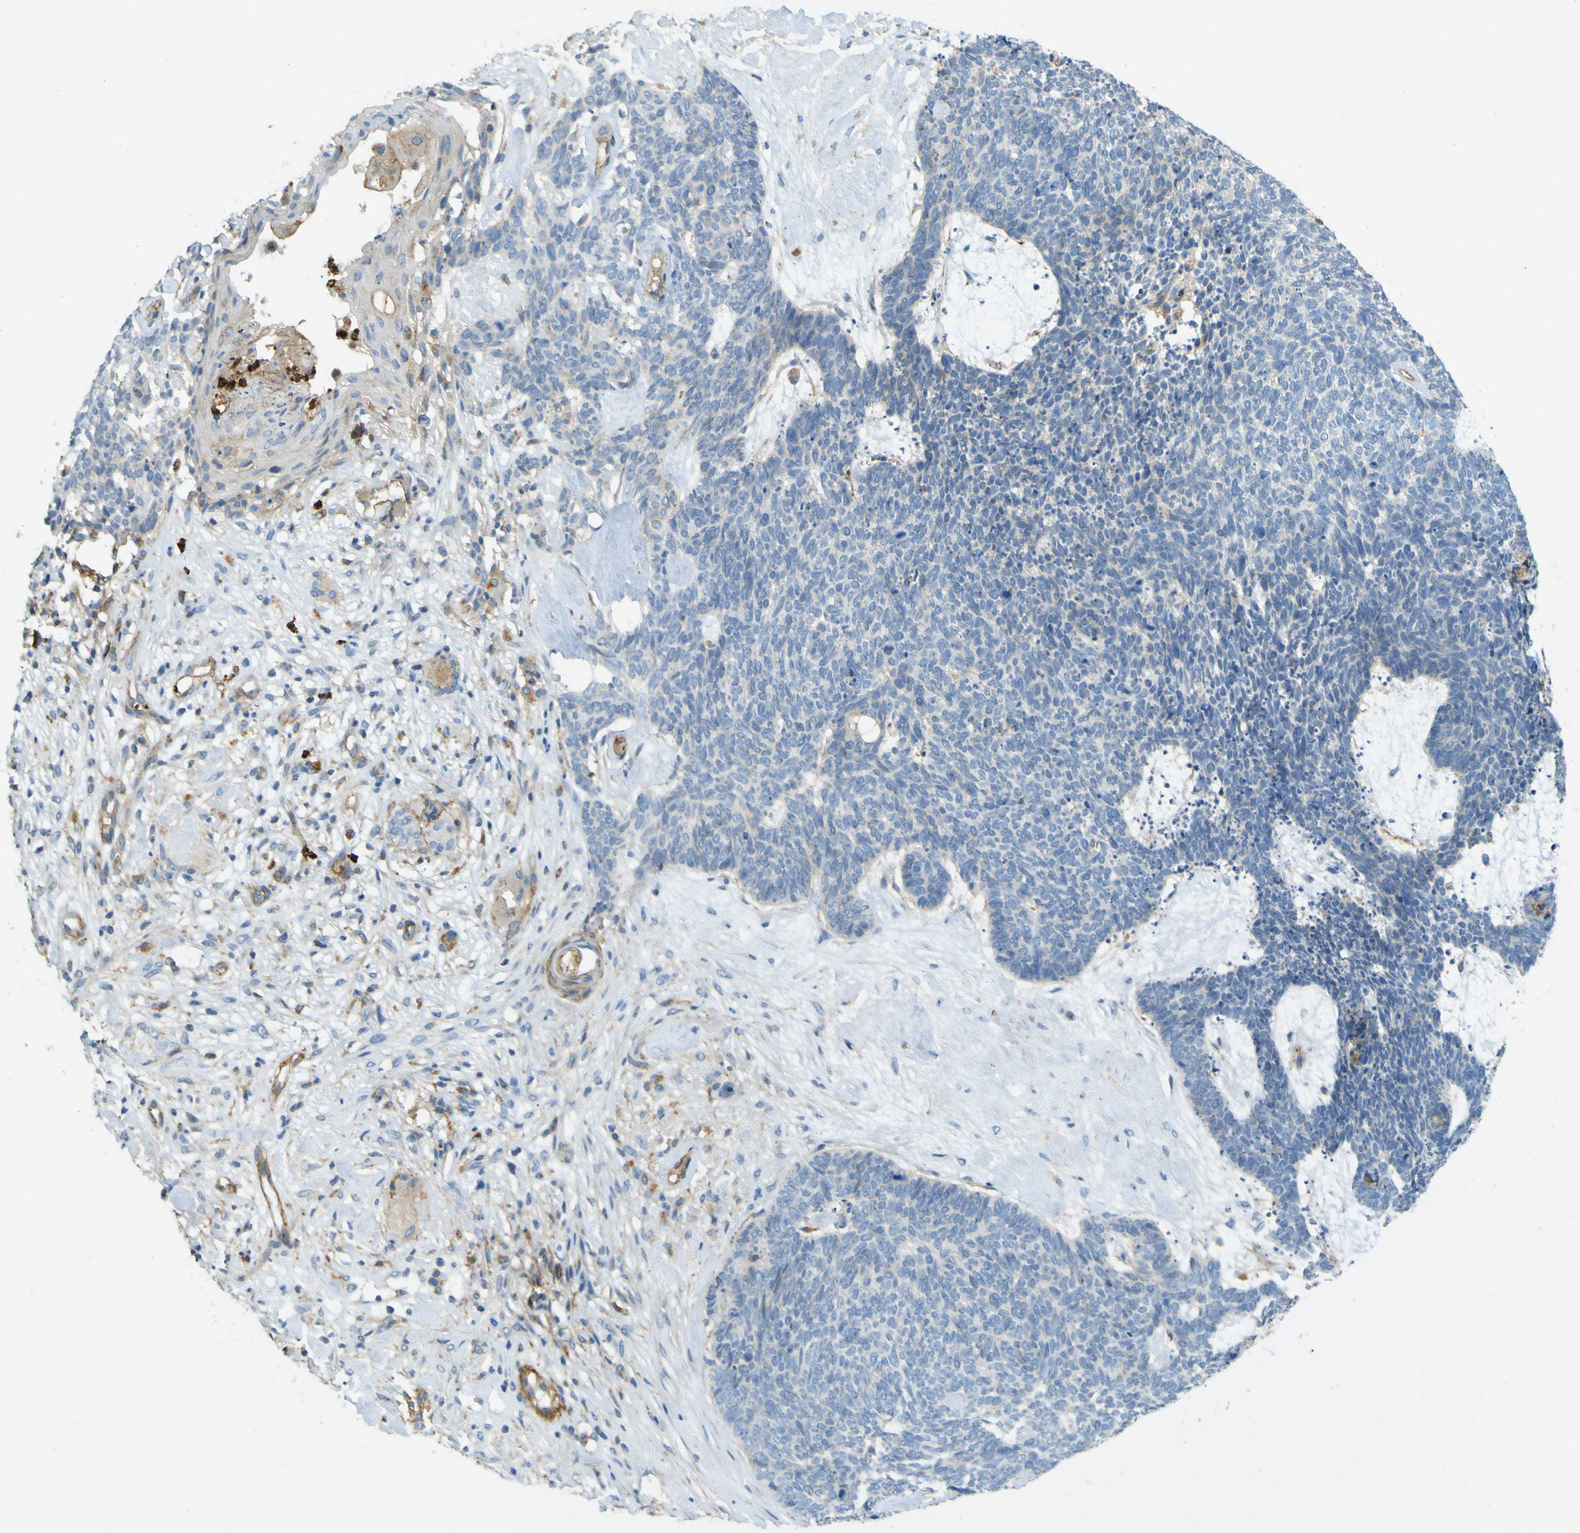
{"staining": {"intensity": "negative", "quantity": "none", "location": "none"}, "tissue": "skin cancer", "cell_type": "Tumor cells", "image_type": "cancer", "snomed": [{"axis": "morphology", "description": "Basal cell carcinoma"}, {"axis": "topography", "description": "Skin"}], "caption": "This is a histopathology image of immunohistochemistry staining of skin cancer, which shows no positivity in tumor cells. (DAB (3,3'-diaminobenzidine) immunohistochemistry (IHC), high magnification).", "gene": "PLXDC1", "patient": {"sex": "female", "age": 84}}